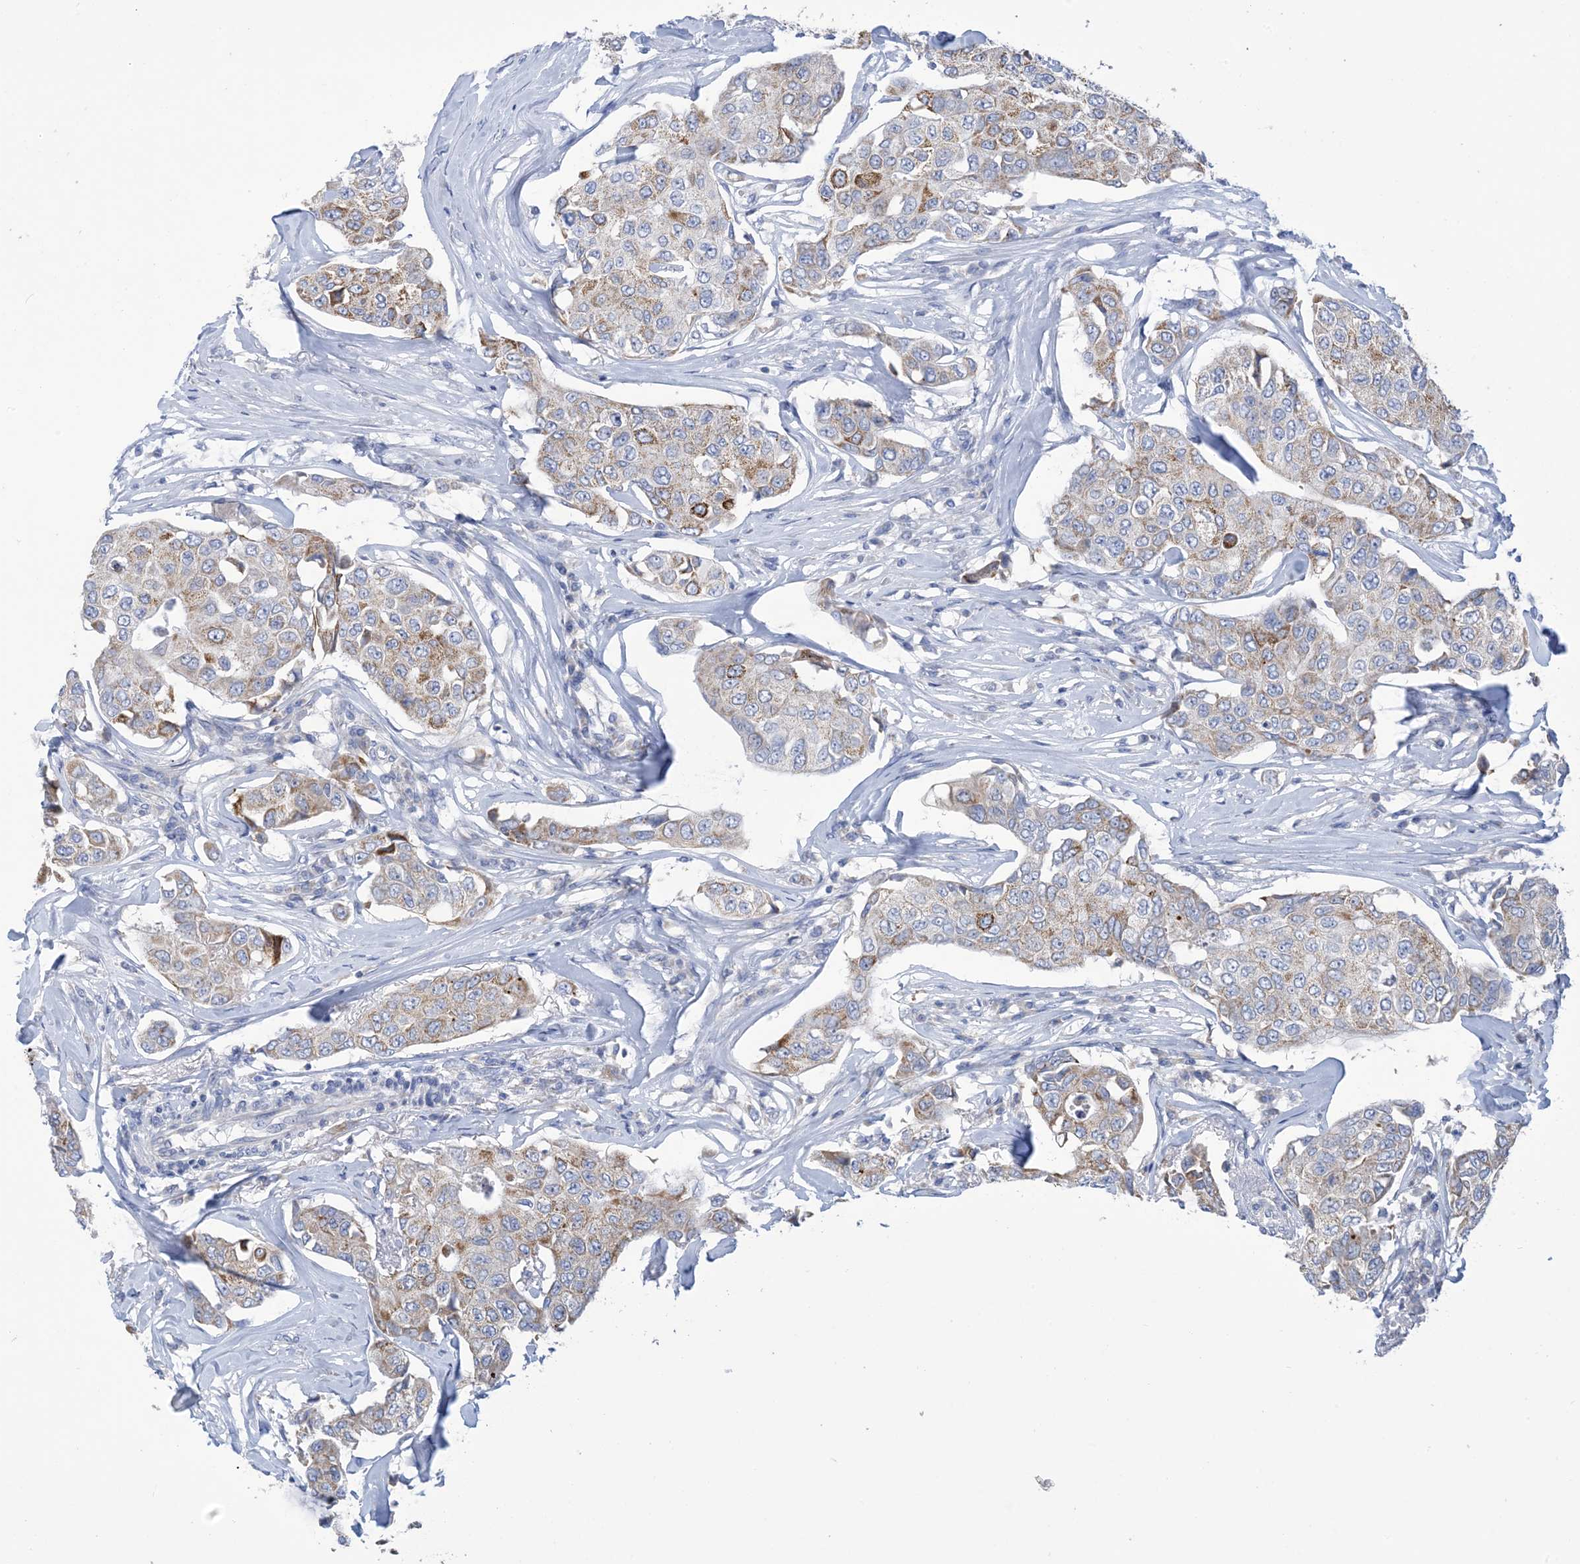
{"staining": {"intensity": "moderate", "quantity": "25%-75%", "location": "cytoplasmic/membranous"}, "tissue": "breast cancer", "cell_type": "Tumor cells", "image_type": "cancer", "snomed": [{"axis": "morphology", "description": "Duct carcinoma"}, {"axis": "topography", "description": "Breast"}], "caption": "Immunohistochemical staining of breast invasive ductal carcinoma reveals medium levels of moderate cytoplasmic/membranous expression in approximately 25%-75% of tumor cells. The protein is shown in brown color, while the nuclei are stained blue.", "gene": "CLEC16A", "patient": {"sex": "female", "age": 80}}